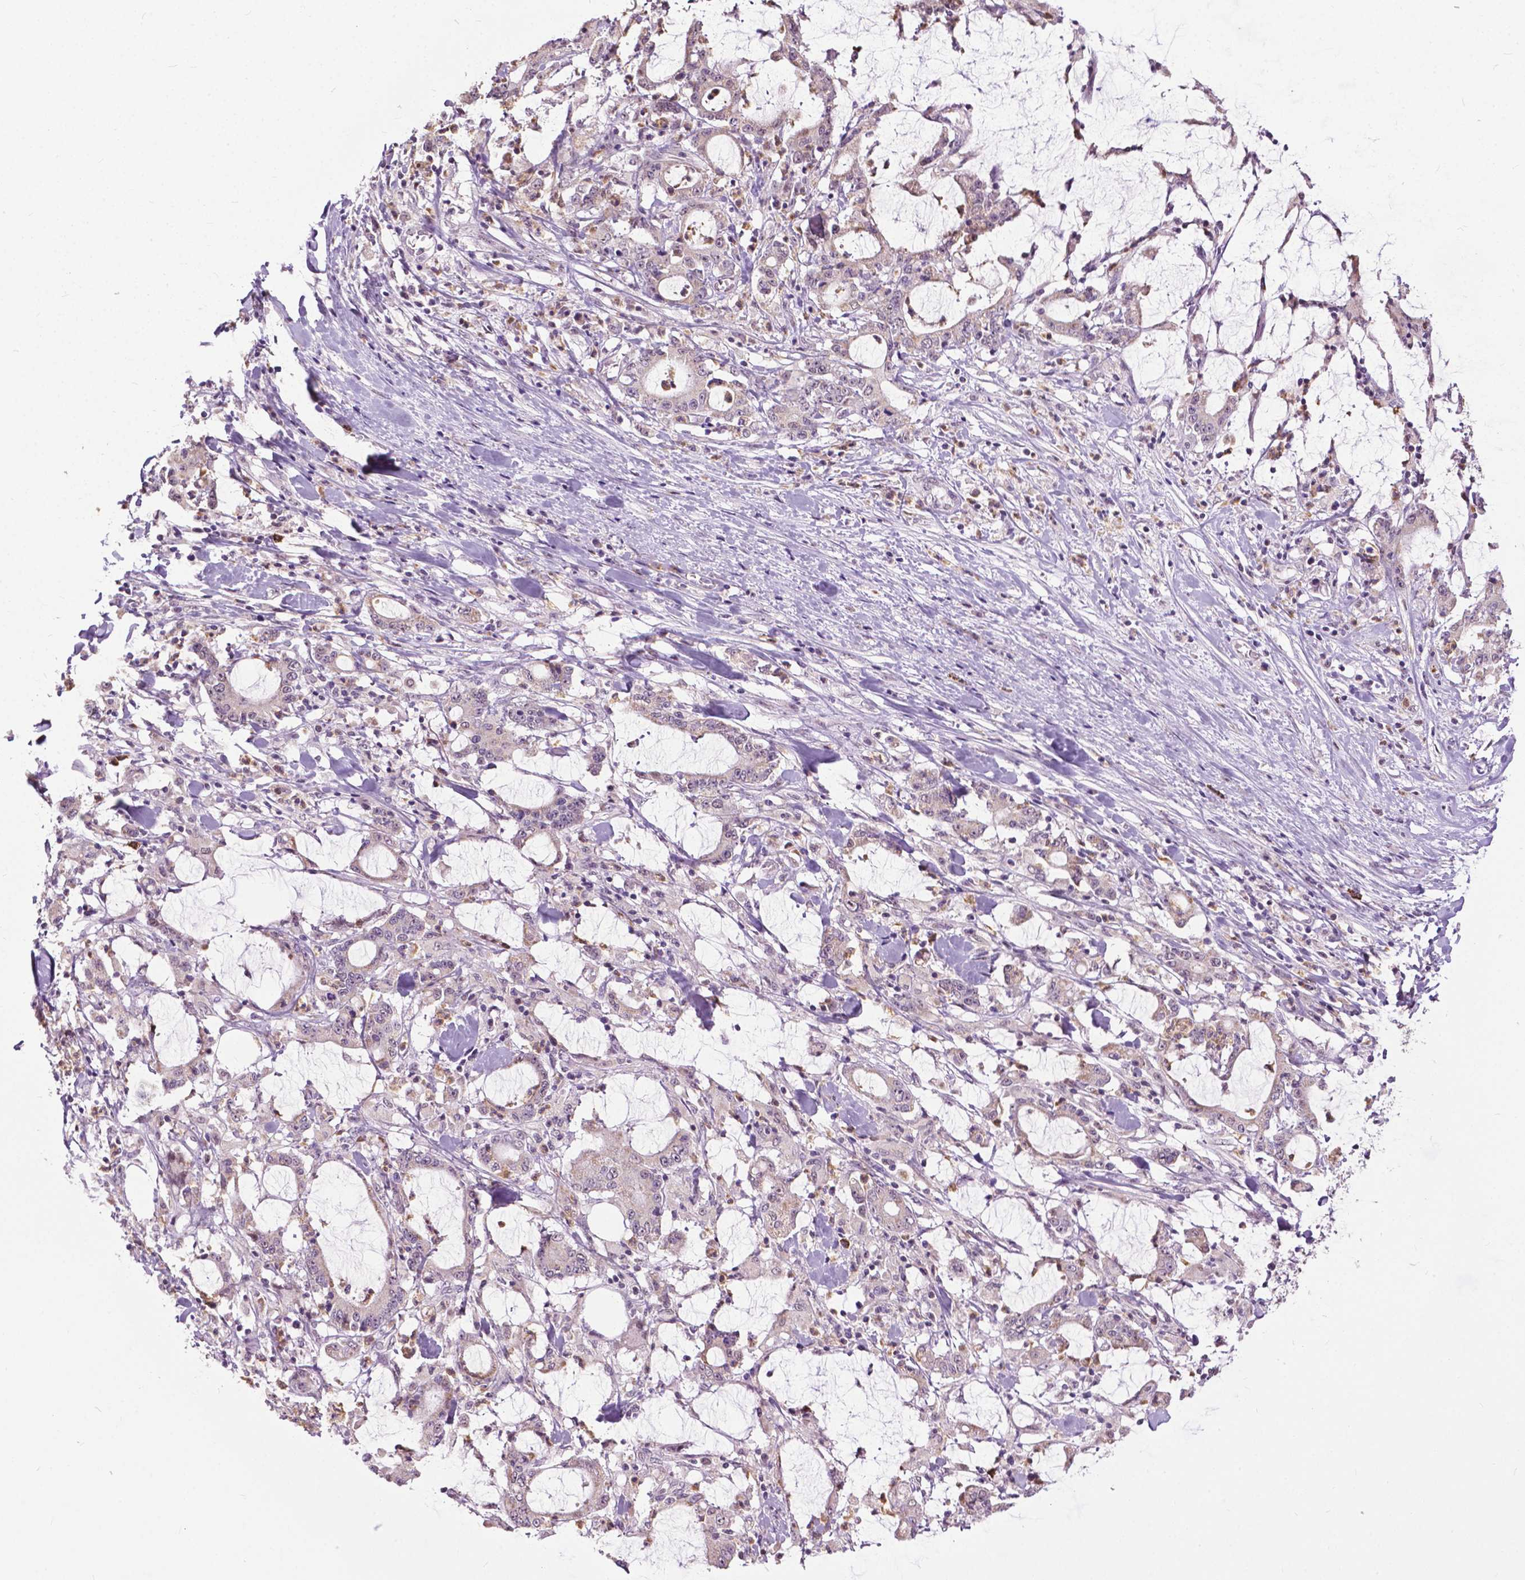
{"staining": {"intensity": "negative", "quantity": "none", "location": "none"}, "tissue": "stomach cancer", "cell_type": "Tumor cells", "image_type": "cancer", "snomed": [{"axis": "morphology", "description": "Adenocarcinoma, NOS"}, {"axis": "topography", "description": "Stomach, upper"}], "caption": "This image is of stomach adenocarcinoma stained with IHC to label a protein in brown with the nuclei are counter-stained blue. There is no staining in tumor cells.", "gene": "TTC9B", "patient": {"sex": "male", "age": 68}}